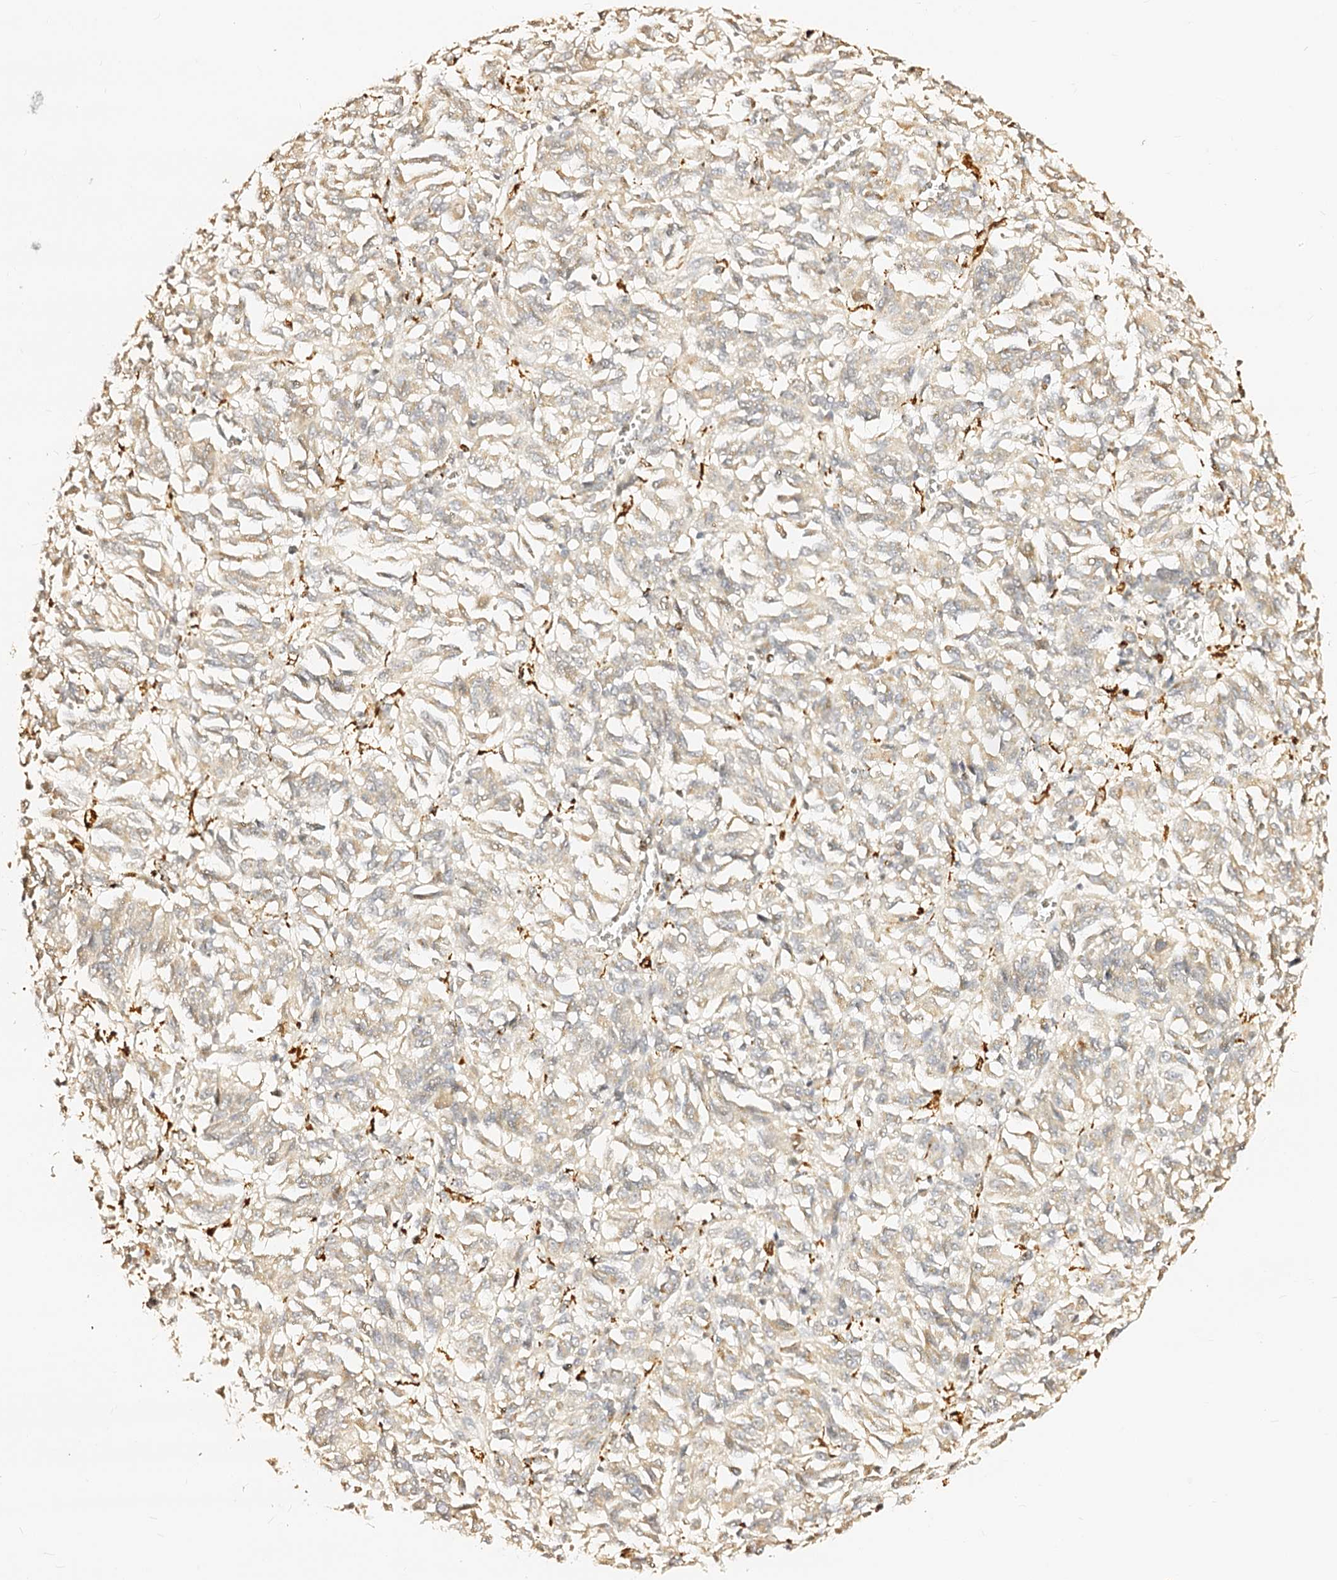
{"staining": {"intensity": "negative", "quantity": "none", "location": "none"}, "tissue": "melanoma", "cell_type": "Tumor cells", "image_type": "cancer", "snomed": [{"axis": "morphology", "description": "Malignant melanoma, Metastatic site"}, {"axis": "topography", "description": "Lung"}], "caption": "This is an immunohistochemistry image of human melanoma. There is no expression in tumor cells.", "gene": "MAOB", "patient": {"sex": "male", "age": 64}}